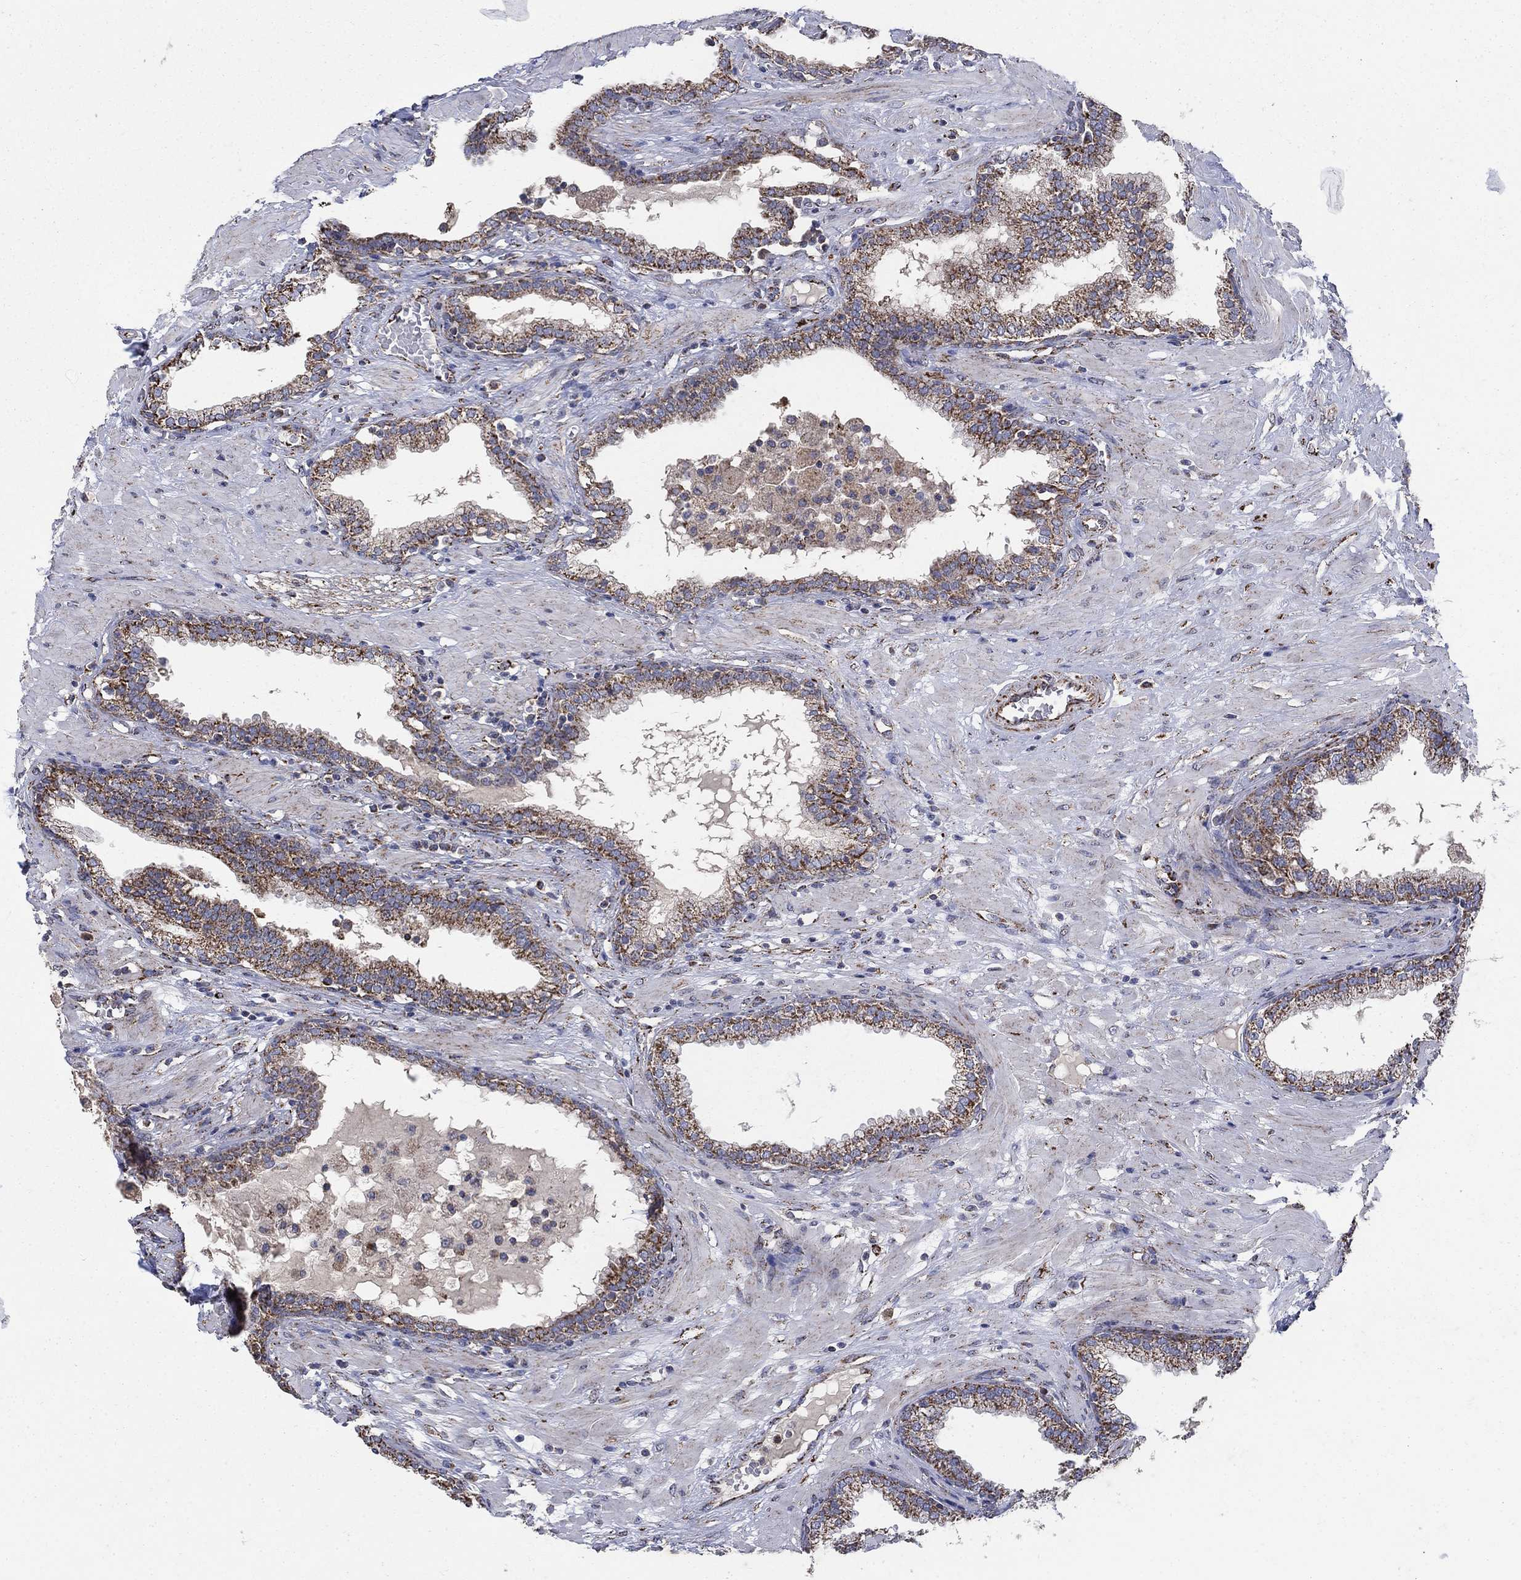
{"staining": {"intensity": "strong", "quantity": "25%-75%", "location": "cytoplasmic/membranous"}, "tissue": "prostate", "cell_type": "Glandular cells", "image_type": "normal", "snomed": [{"axis": "morphology", "description": "Normal tissue, NOS"}, {"axis": "topography", "description": "Prostate"}], "caption": "A brown stain highlights strong cytoplasmic/membranous staining of a protein in glandular cells of benign prostate.", "gene": "PNPLA2", "patient": {"sex": "male", "age": 64}}